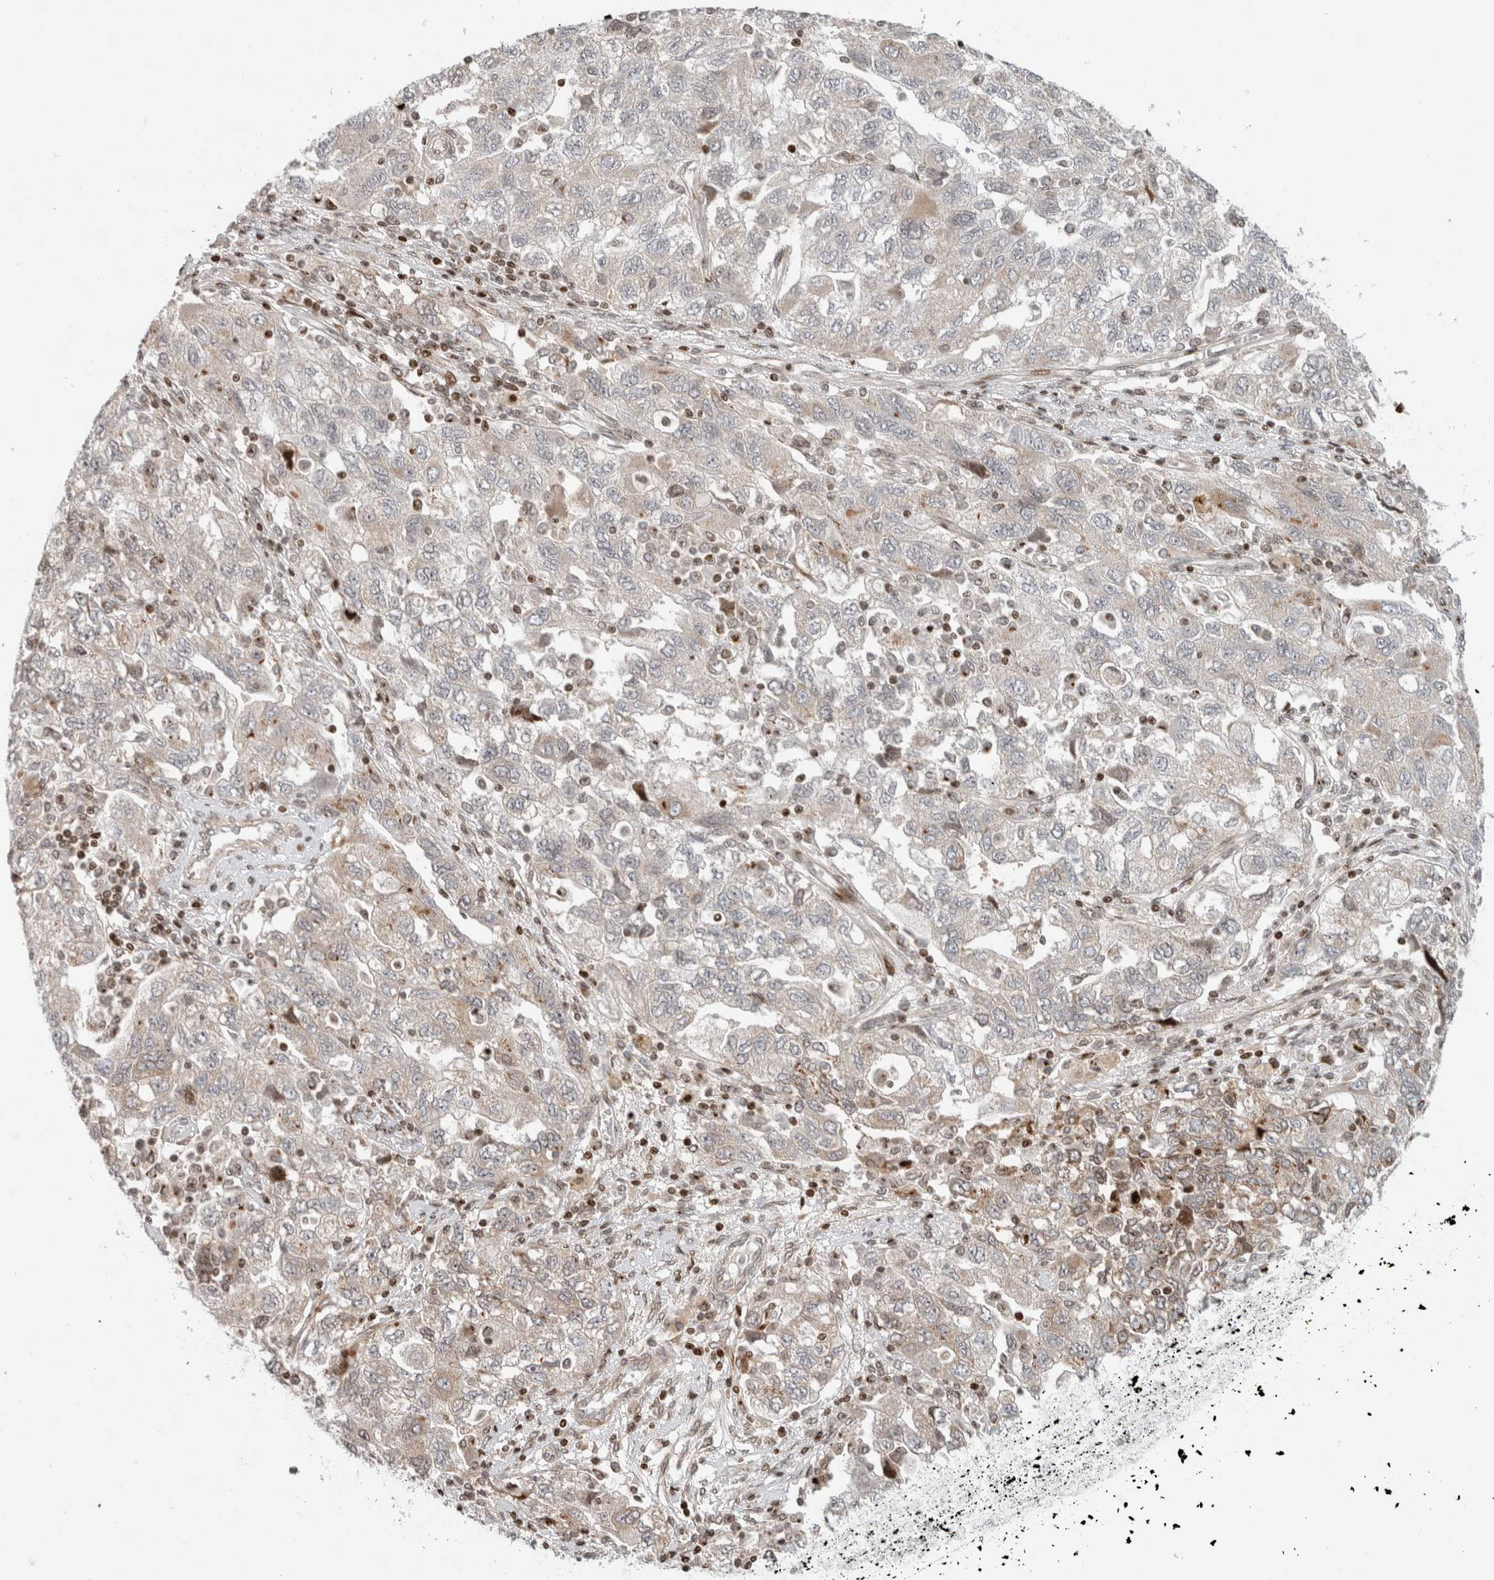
{"staining": {"intensity": "weak", "quantity": "<25%", "location": "cytoplasmic/membranous"}, "tissue": "ovarian cancer", "cell_type": "Tumor cells", "image_type": "cancer", "snomed": [{"axis": "morphology", "description": "Carcinoma, NOS"}, {"axis": "morphology", "description": "Cystadenocarcinoma, serous, NOS"}, {"axis": "topography", "description": "Ovary"}], "caption": "This is an immunohistochemistry (IHC) photomicrograph of human ovarian serous cystadenocarcinoma. There is no expression in tumor cells.", "gene": "GINS4", "patient": {"sex": "female", "age": 69}}